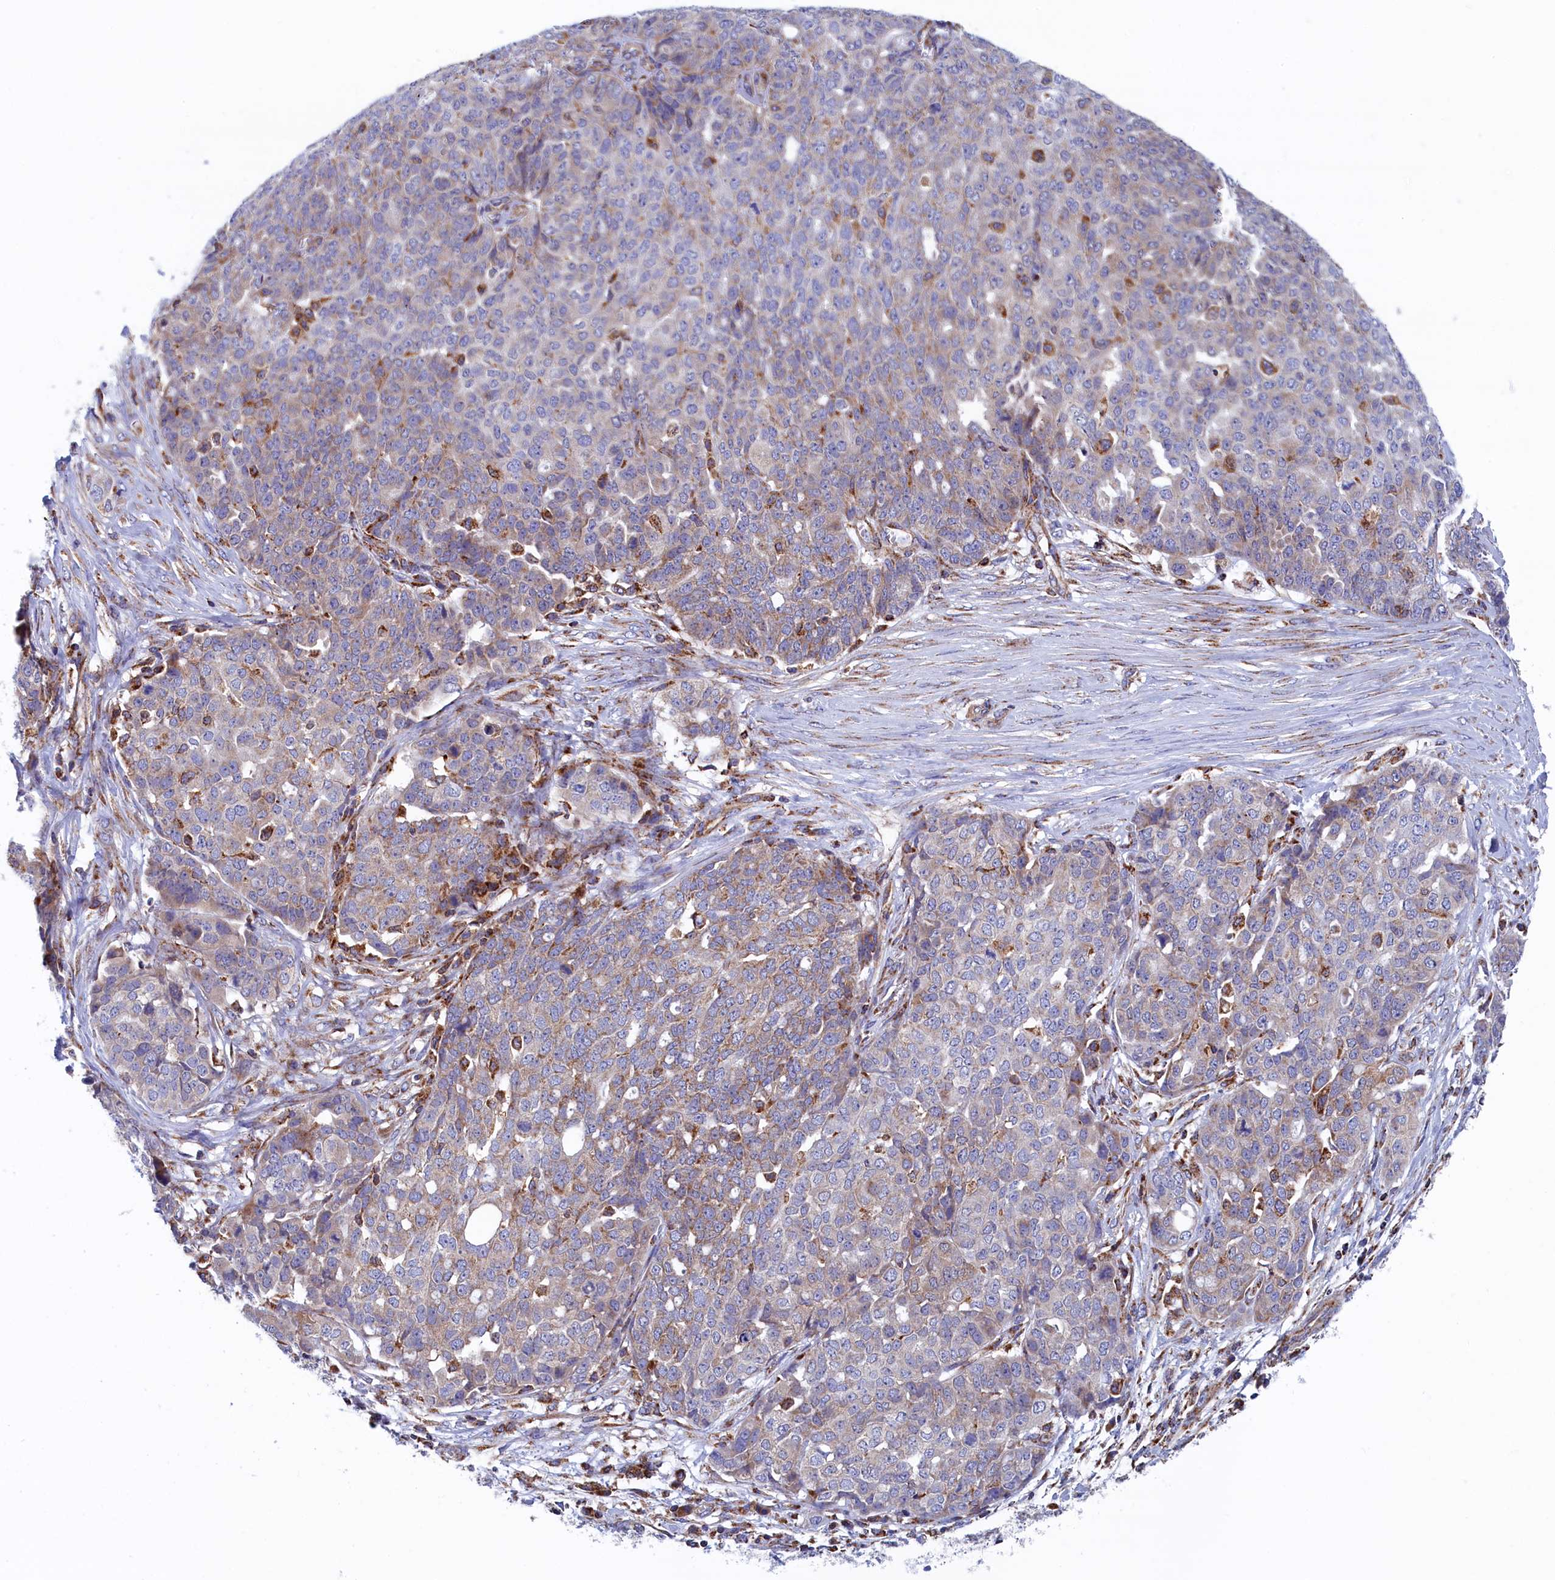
{"staining": {"intensity": "weak", "quantity": "<25%", "location": "cytoplasmic/membranous"}, "tissue": "ovarian cancer", "cell_type": "Tumor cells", "image_type": "cancer", "snomed": [{"axis": "morphology", "description": "Cystadenocarcinoma, serous, NOS"}, {"axis": "topography", "description": "Soft tissue"}, {"axis": "topography", "description": "Ovary"}], "caption": "IHC histopathology image of neoplastic tissue: human ovarian cancer stained with DAB displays no significant protein positivity in tumor cells.", "gene": "WDR83", "patient": {"sex": "female", "age": 57}}